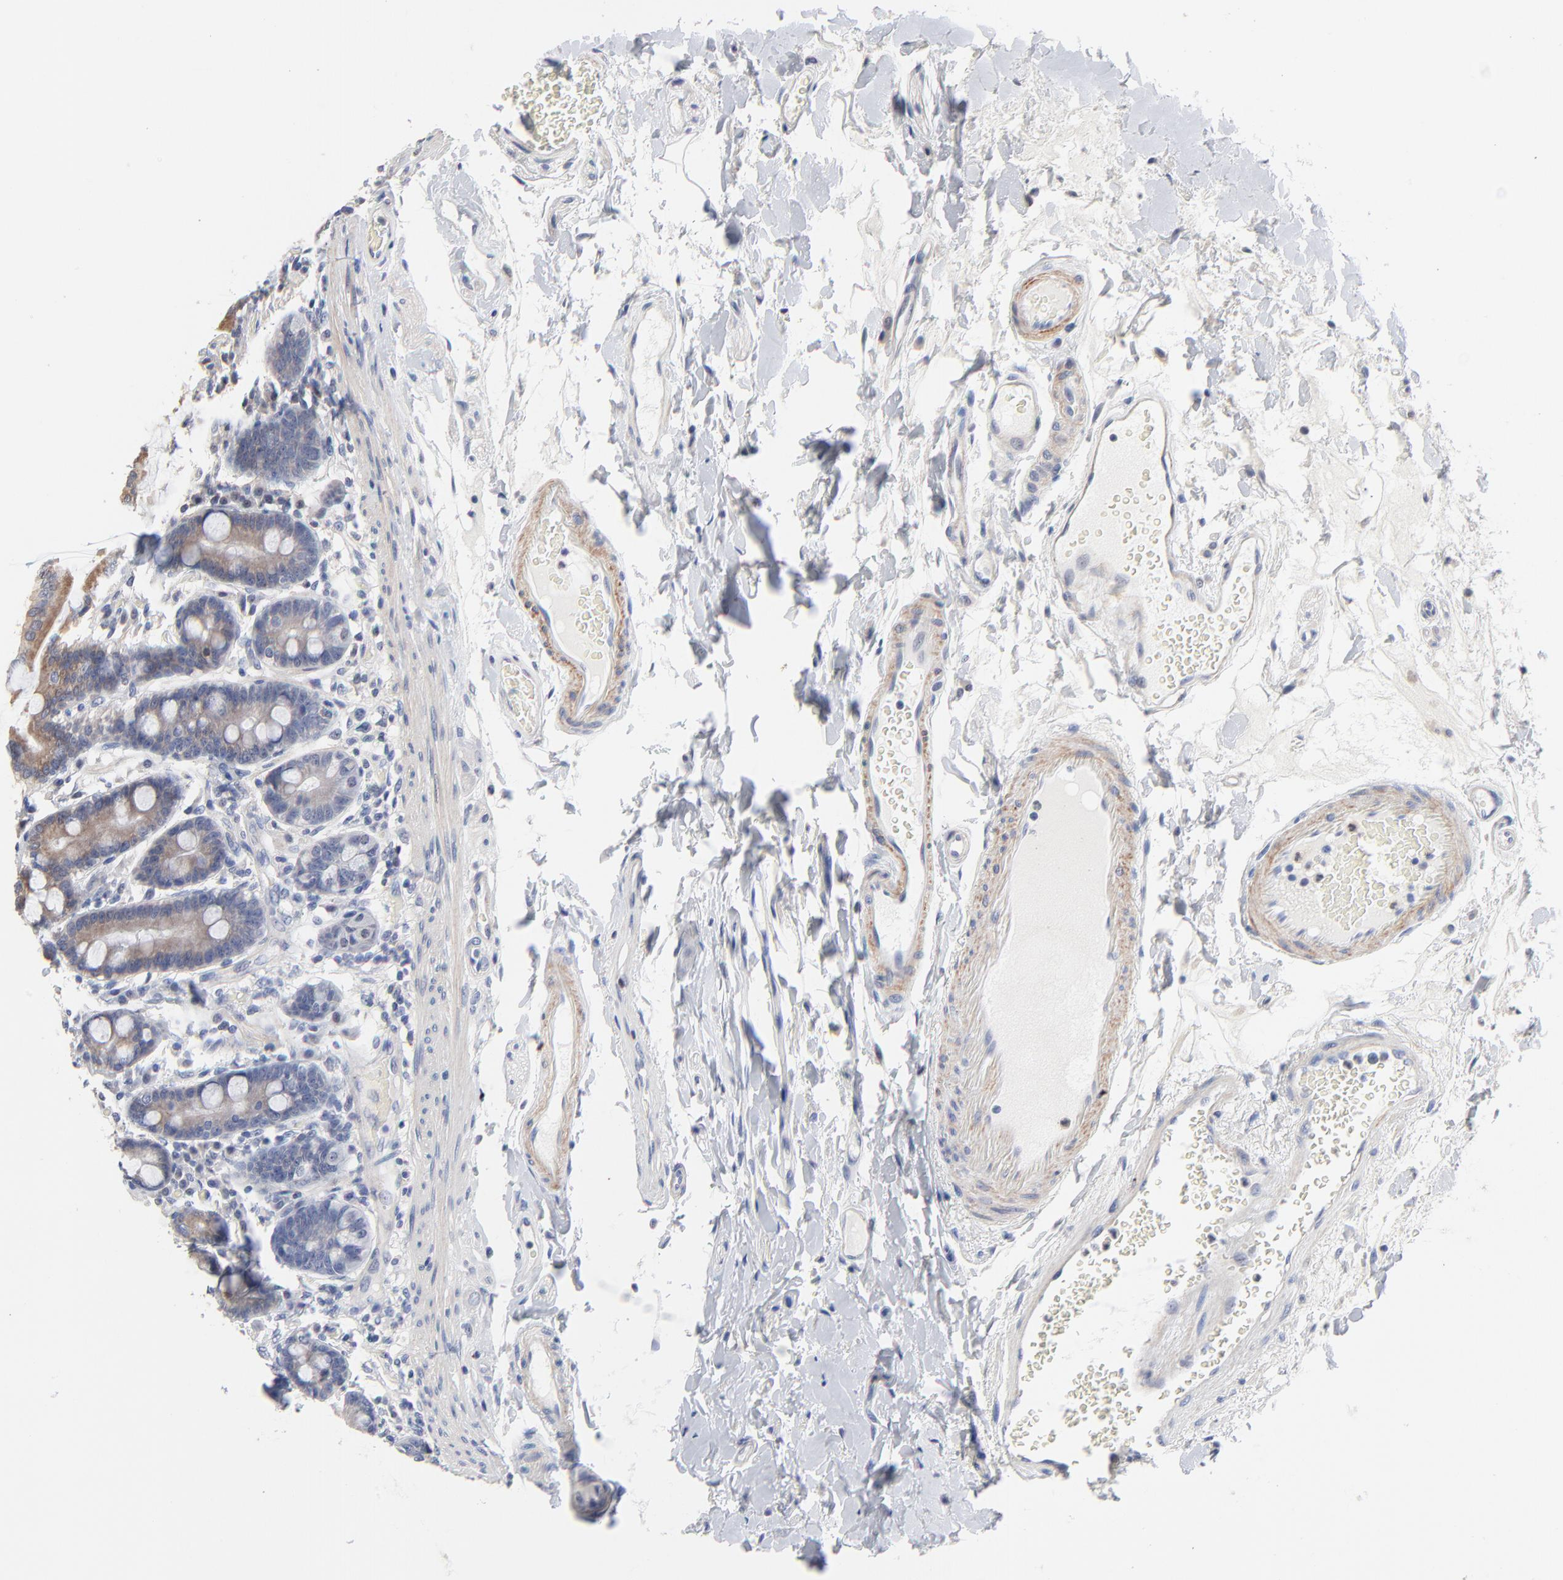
{"staining": {"intensity": "moderate", "quantity": ">75%", "location": "cytoplasmic/membranous"}, "tissue": "duodenum", "cell_type": "Glandular cells", "image_type": "normal", "snomed": [{"axis": "morphology", "description": "Normal tissue, NOS"}, {"axis": "topography", "description": "Duodenum"}], "caption": "This photomicrograph reveals immunohistochemistry staining of unremarkable human duodenum, with medium moderate cytoplasmic/membranous staining in about >75% of glandular cells.", "gene": "AADAC", "patient": {"sex": "female", "age": 64}}